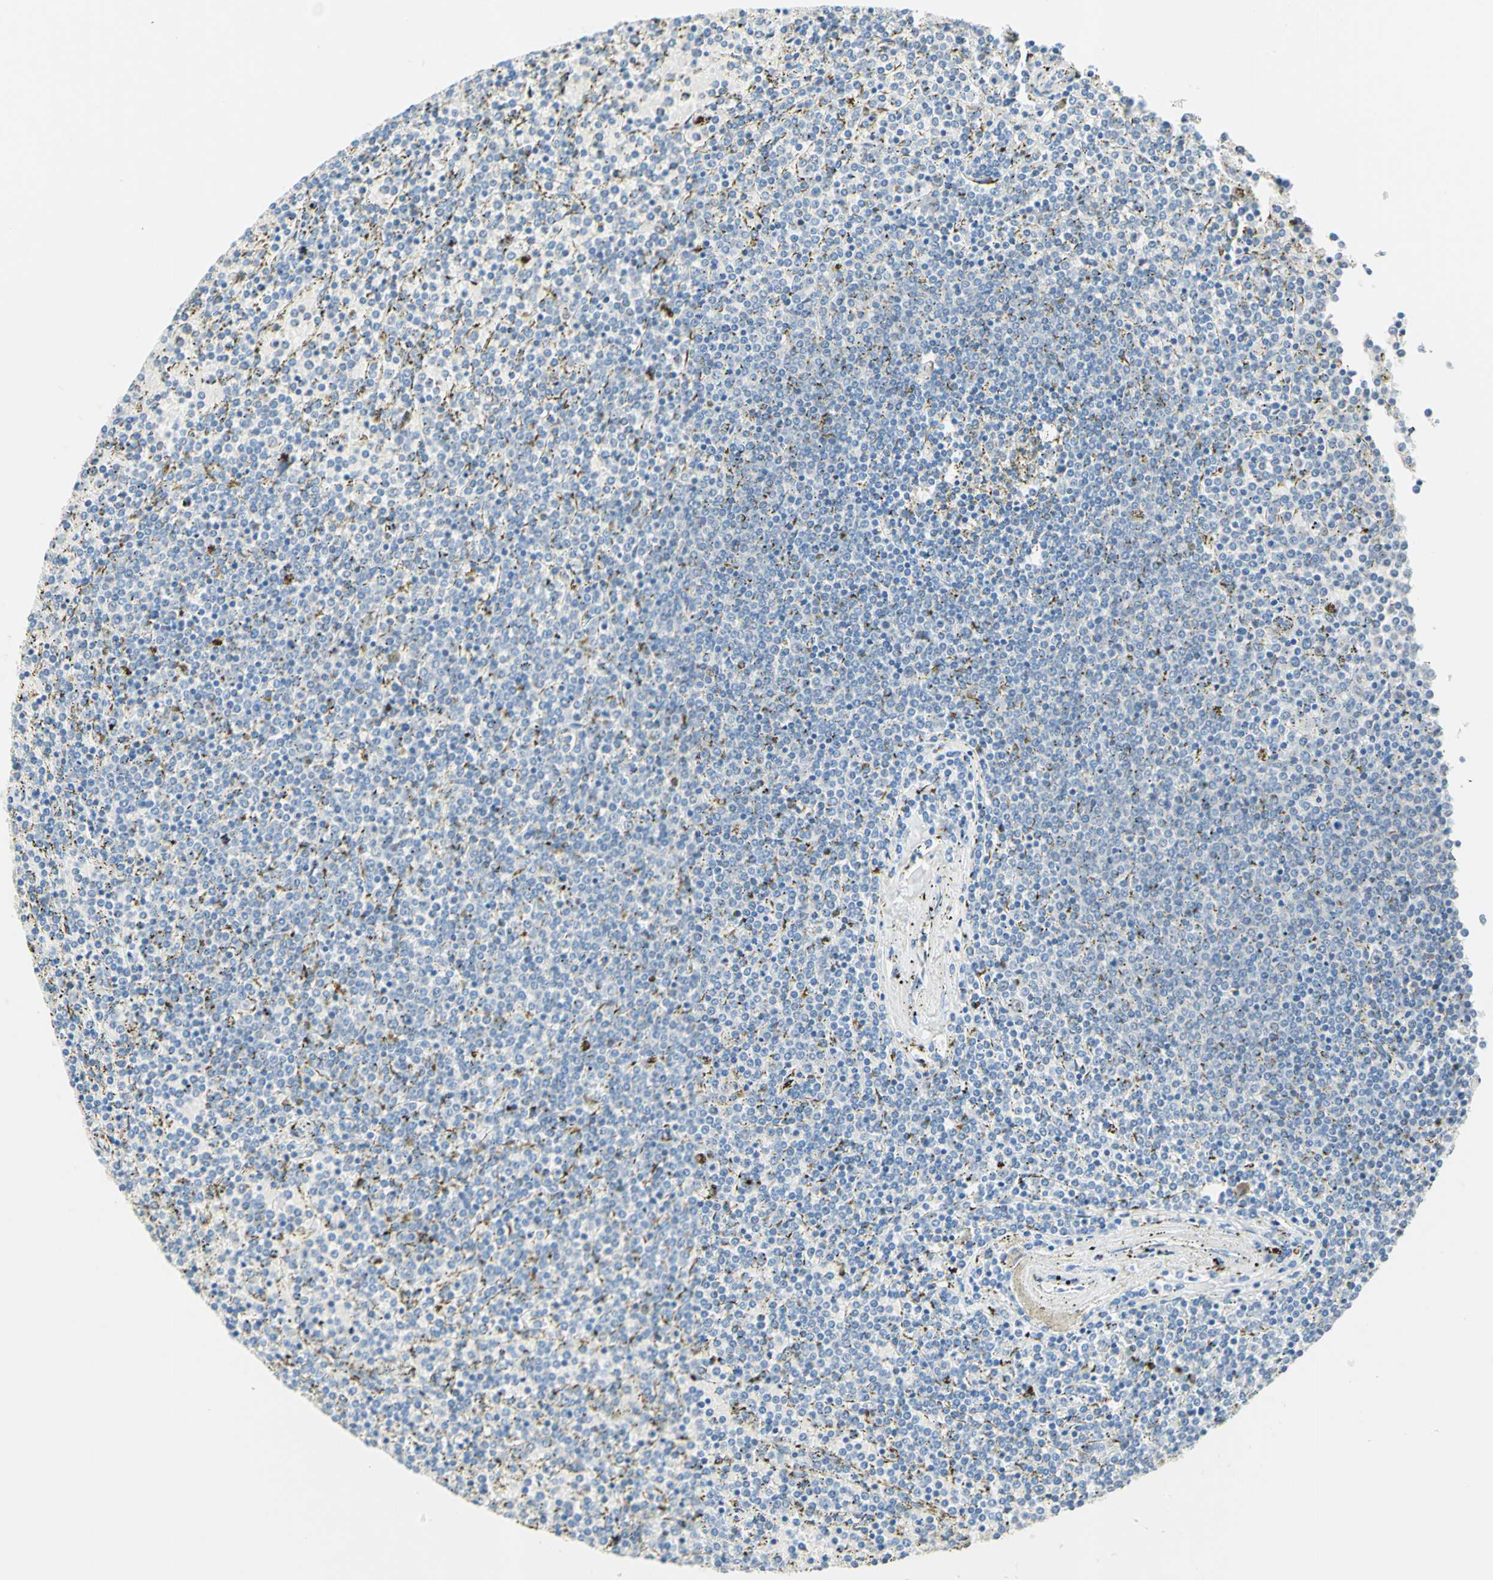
{"staining": {"intensity": "negative", "quantity": "none", "location": "none"}, "tissue": "lymphoma", "cell_type": "Tumor cells", "image_type": "cancer", "snomed": [{"axis": "morphology", "description": "Malignant lymphoma, non-Hodgkin's type, Low grade"}, {"axis": "topography", "description": "Spleen"}], "caption": "This is a image of immunohistochemistry (IHC) staining of malignant lymphoma, non-Hodgkin's type (low-grade), which shows no positivity in tumor cells. (Immunohistochemistry (ihc), brightfield microscopy, high magnification).", "gene": "MFF", "patient": {"sex": "female", "age": 77}}